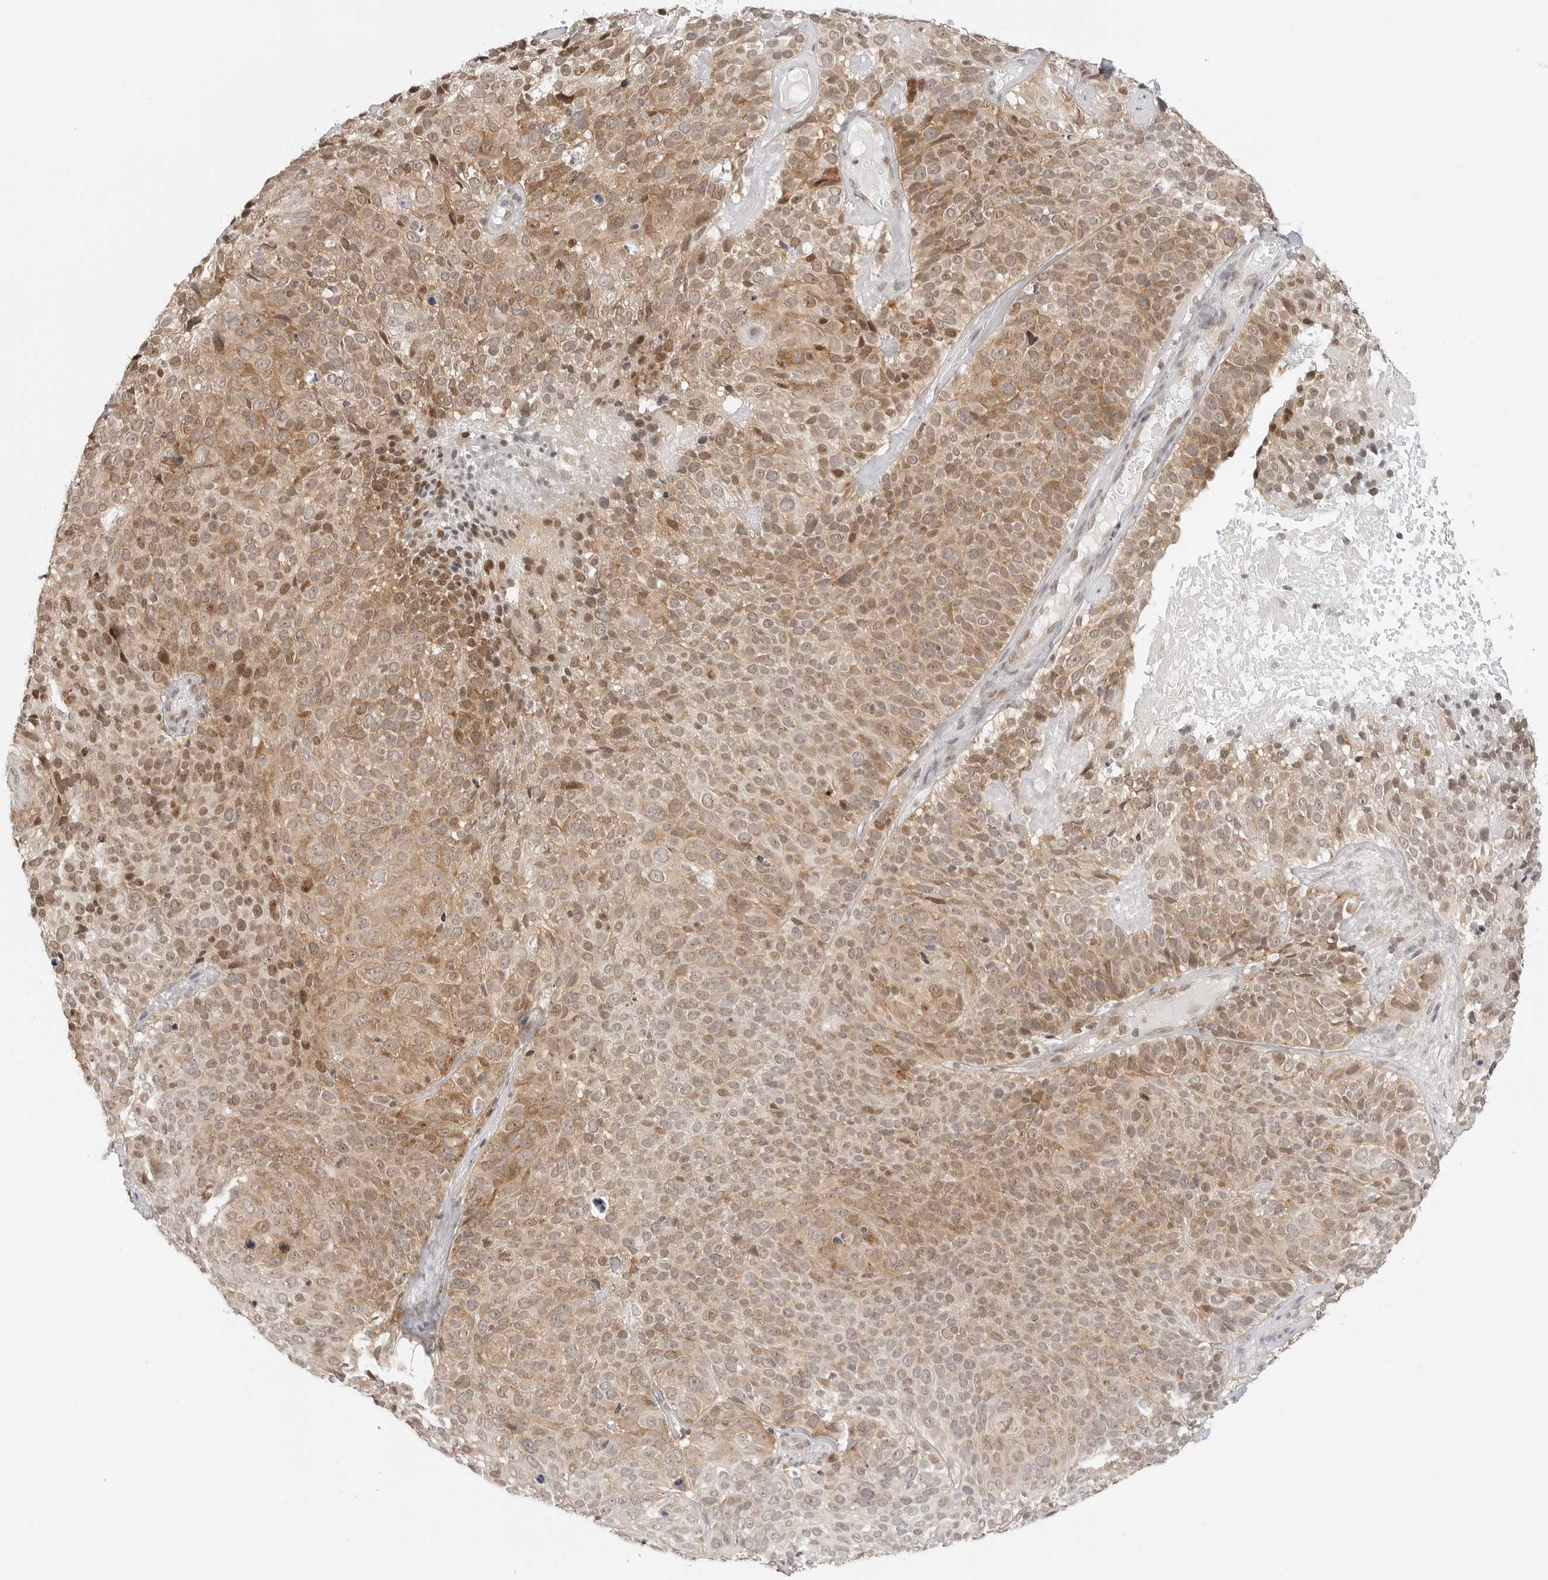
{"staining": {"intensity": "weak", "quantity": ">75%", "location": "cytoplasmic/membranous,nuclear"}, "tissue": "cervical cancer", "cell_type": "Tumor cells", "image_type": "cancer", "snomed": [{"axis": "morphology", "description": "Squamous cell carcinoma, NOS"}, {"axis": "topography", "description": "Cervix"}], "caption": "Protein staining by immunohistochemistry (IHC) demonstrates weak cytoplasmic/membranous and nuclear expression in approximately >75% of tumor cells in cervical squamous cell carcinoma.", "gene": "METAP1", "patient": {"sex": "female", "age": 74}}